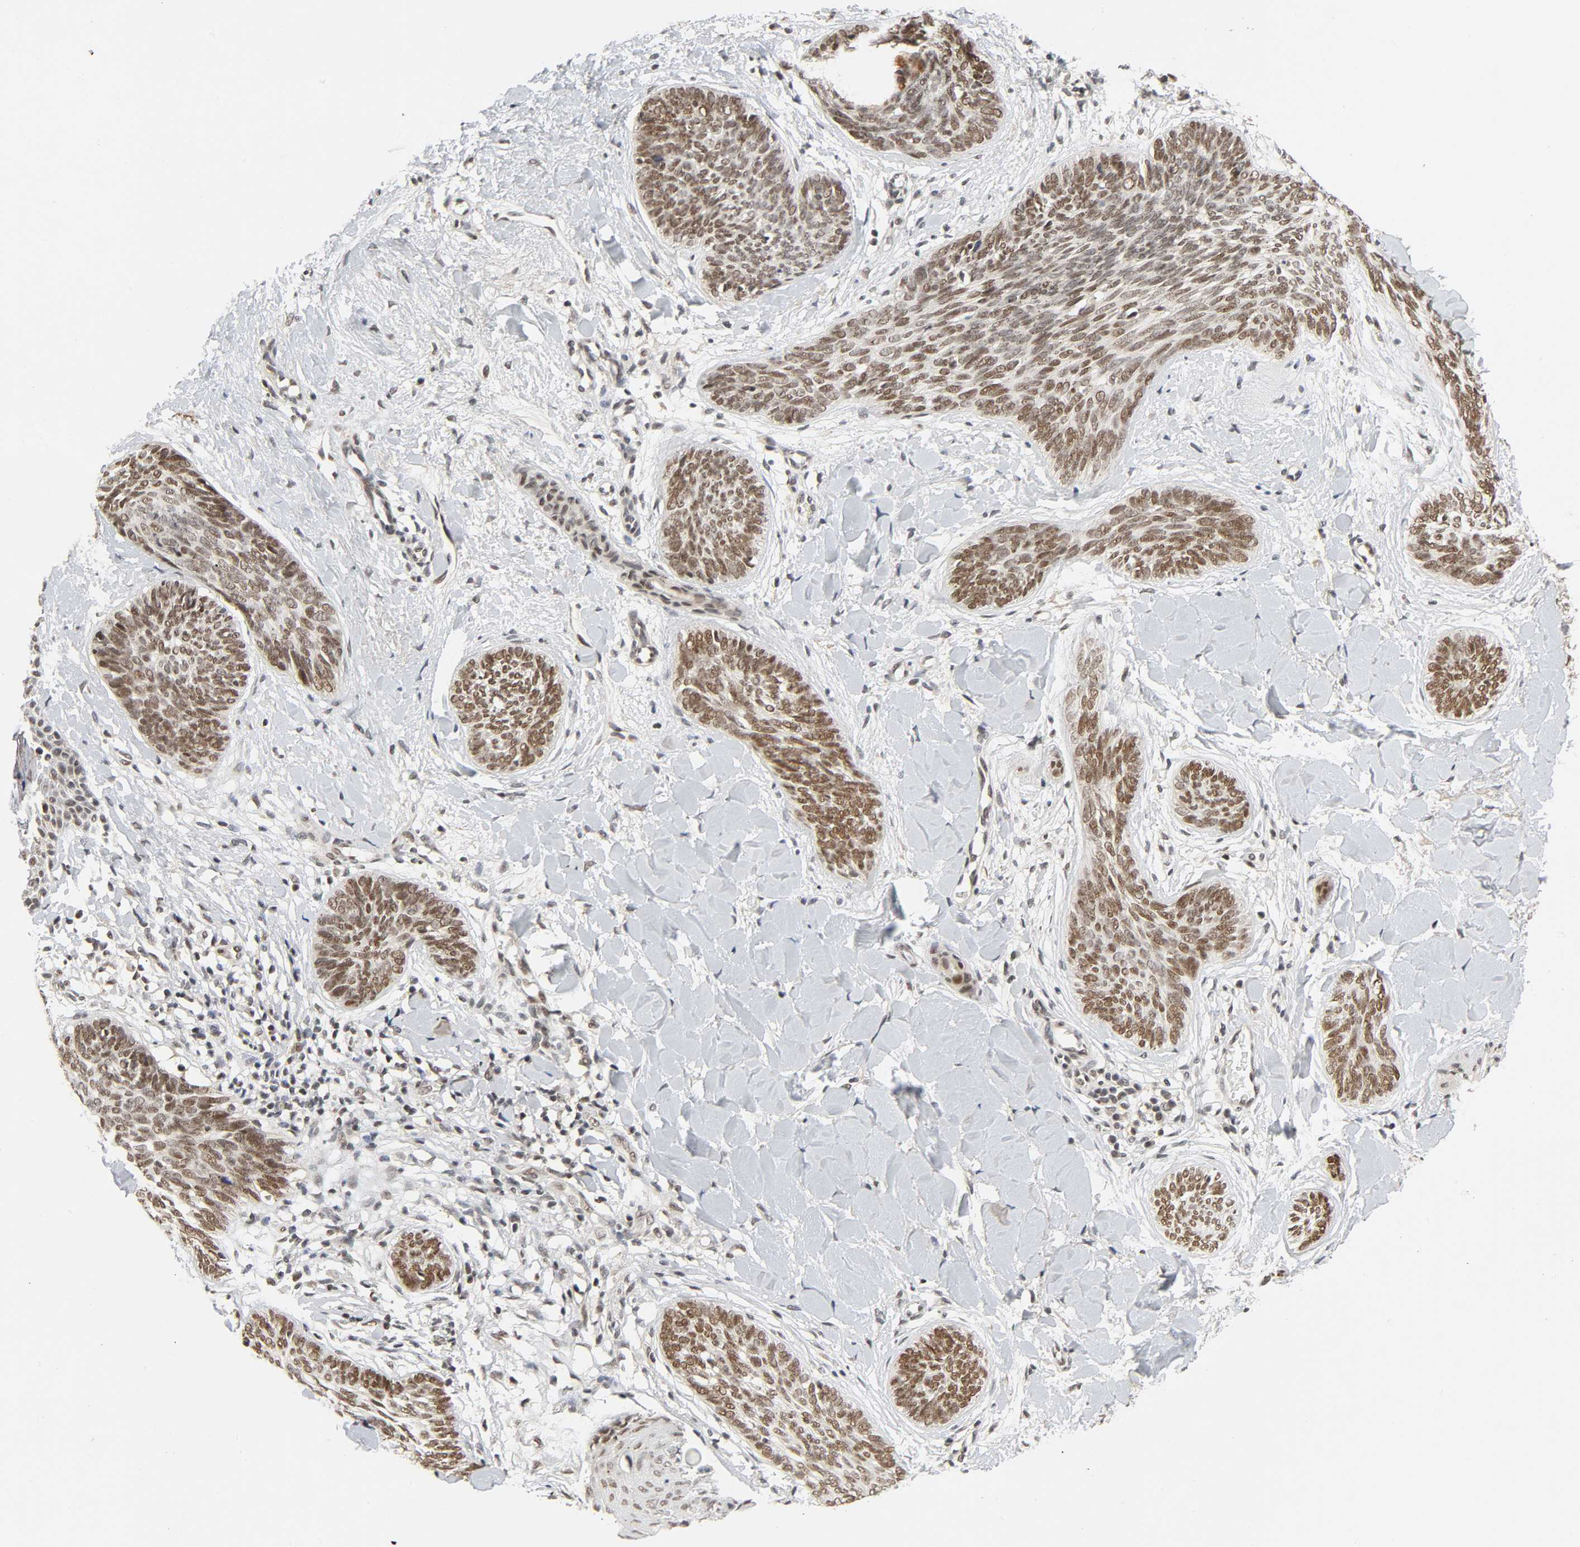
{"staining": {"intensity": "moderate", "quantity": ">75%", "location": "nuclear"}, "tissue": "skin cancer", "cell_type": "Tumor cells", "image_type": "cancer", "snomed": [{"axis": "morphology", "description": "Basal cell carcinoma"}, {"axis": "topography", "description": "Skin"}], "caption": "Skin cancer was stained to show a protein in brown. There is medium levels of moderate nuclear positivity in about >75% of tumor cells. Using DAB (brown) and hematoxylin (blue) stains, captured at high magnification using brightfield microscopy.", "gene": "SMARCD1", "patient": {"sex": "female", "age": 81}}